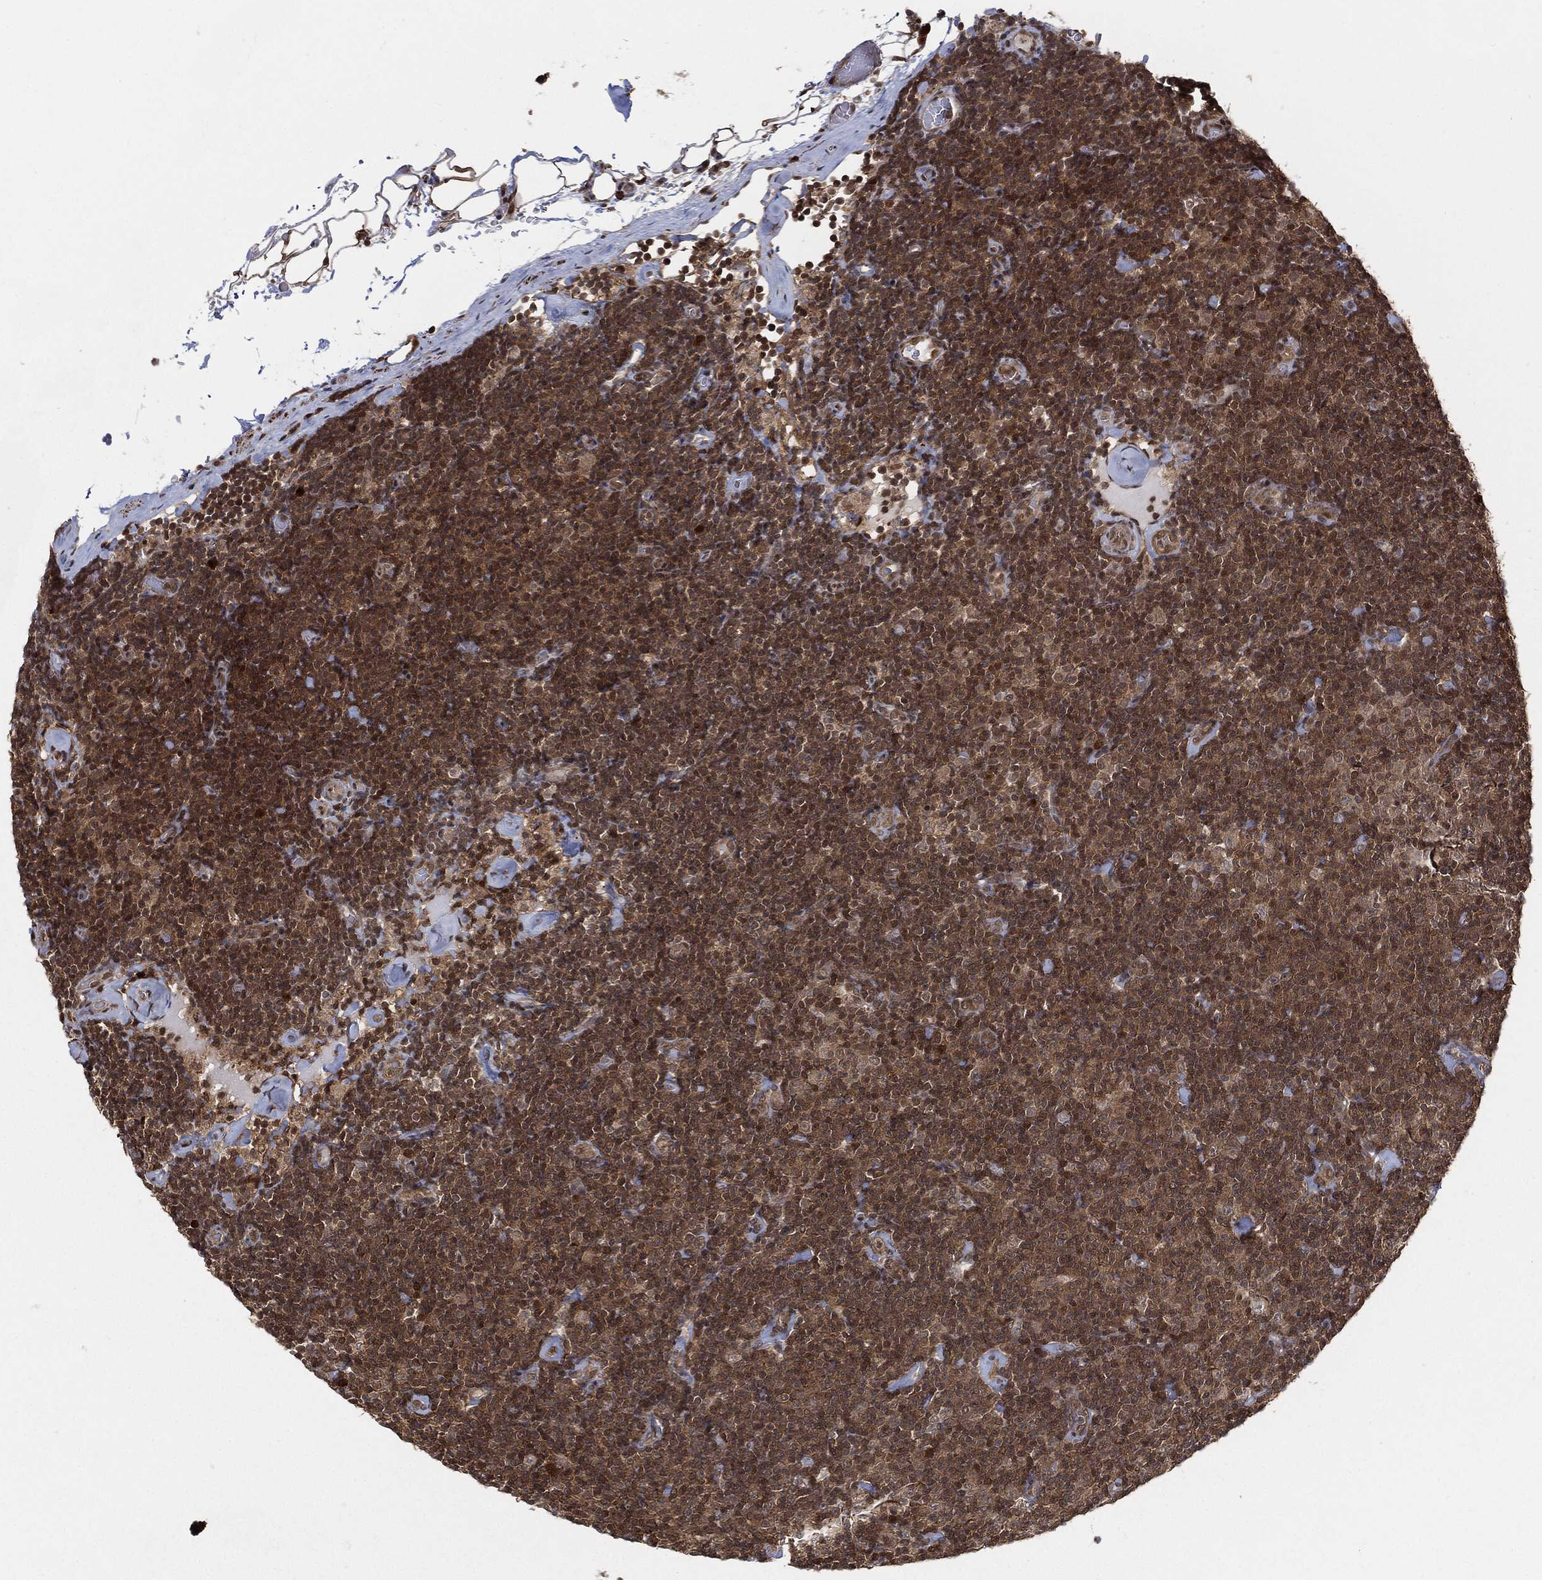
{"staining": {"intensity": "moderate", "quantity": ">75%", "location": "cytoplasmic/membranous,nuclear"}, "tissue": "lymphoma", "cell_type": "Tumor cells", "image_type": "cancer", "snomed": [{"axis": "morphology", "description": "Malignant lymphoma, non-Hodgkin's type, Low grade"}, {"axis": "topography", "description": "Lymph node"}], "caption": "A brown stain shows moderate cytoplasmic/membranous and nuclear positivity of a protein in human lymphoma tumor cells. The staining is performed using DAB (3,3'-diaminobenzidine) brown chromogen to label protein expression. The nuclei are counter-stained blue using hematoxylin.", "gene": "CUTA", "patient": {"sex": "male", "age": 81}}